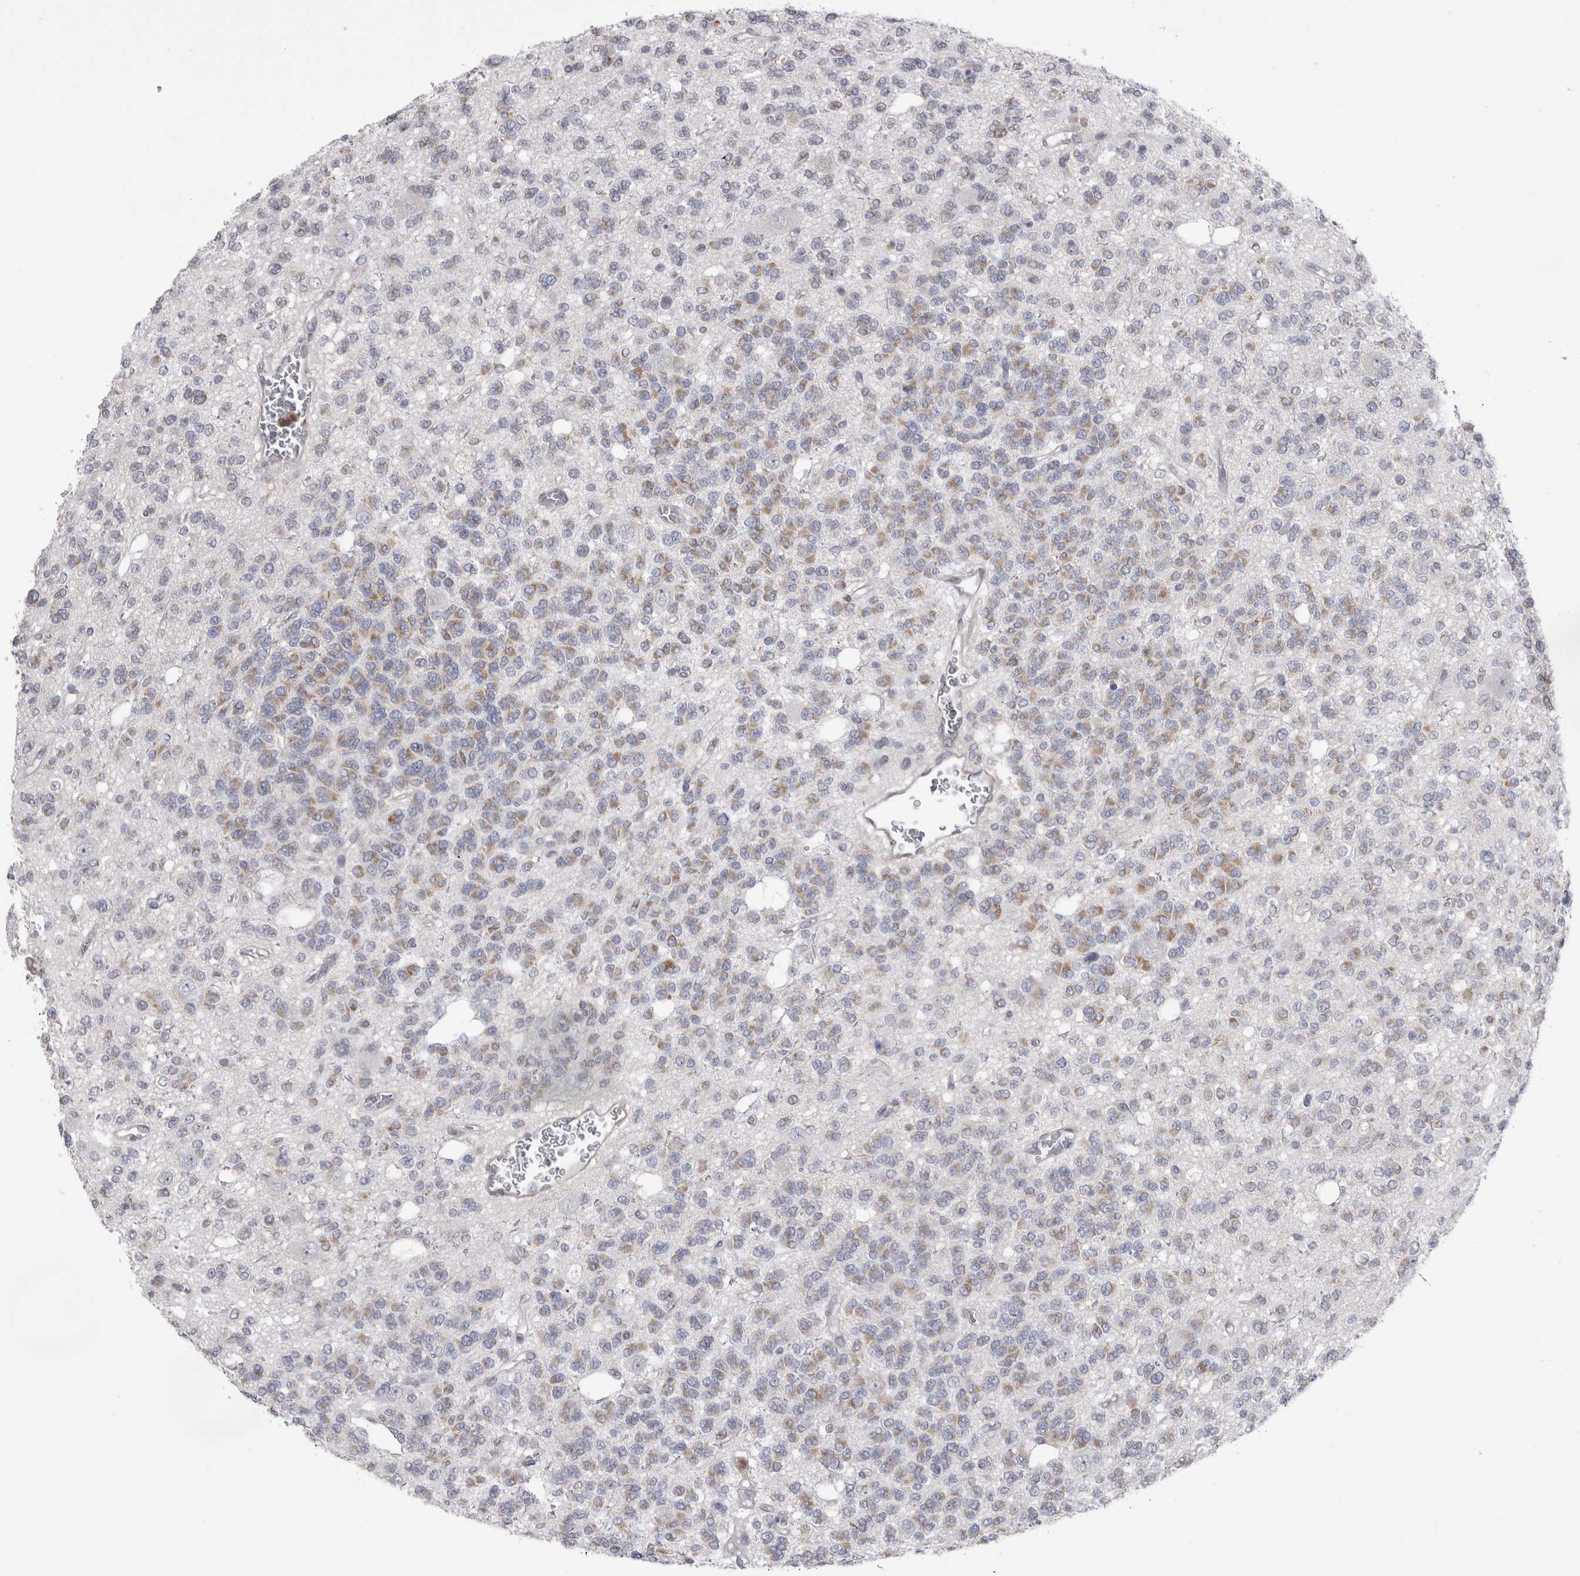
{"staining": {"intensity": "moderate", "quantity": "25%-75%", "location": "cytoplasmic/membranous"}, "tissue": "glioma", "cell_type": "Tumor cells", "image_type": "cancer", "snomed": [{"axis": "morphology", "description": "Glioma, malignant, Low grade"}, {"axis": "topography", "description": "Brain"}], "caption": "A brown stain labels moderate cytoplasmic/membranous positivity of a protein in human malignant low-grade glioma tumor cells. (Stains: DAB in brown, nuclei in blue, Microscopy: brightfield microscopy at high magnification).", "gene": "CHIC2", "patient": {"sex": "male", "age": 38}}